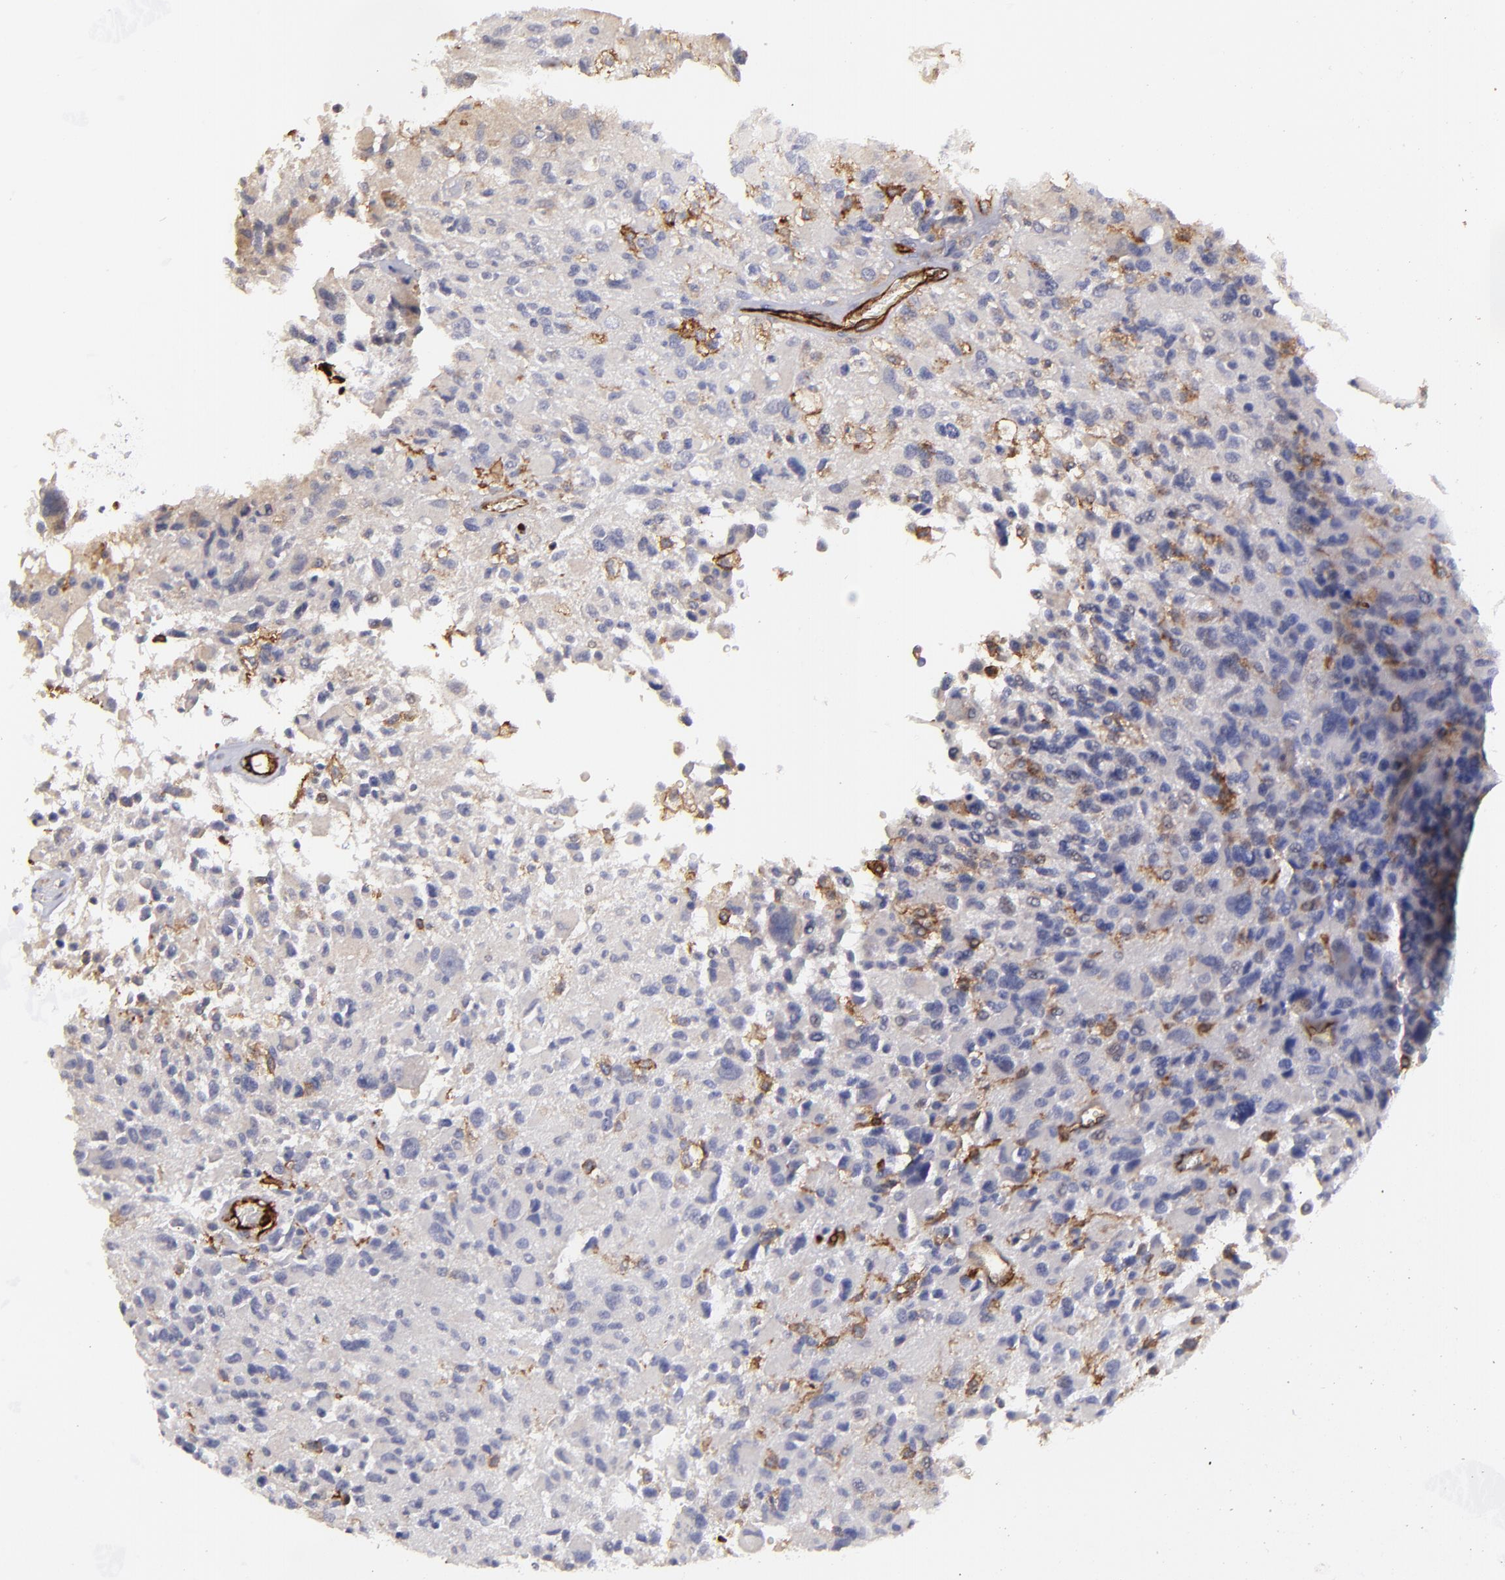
{"staining": {"intensity": "negative", "quantity": "none", "location": "none"}, "tissue": "glioma", "cell_type": "Tumor cells", "image_type": "cancer", "snomed": [{"axis": "morphology", "description": "Glioma, malignant, High grade"}, {"axis": "topography", "description": "Brain"}], "caption": "Immunohistochemistry photomicrograph of human high-grade glioma (malignant) stained for a protein (brown), which exhibits no staining in tumor cells.", "gene": "DYSF", "patient": {"sex": "male", "age": 69}}